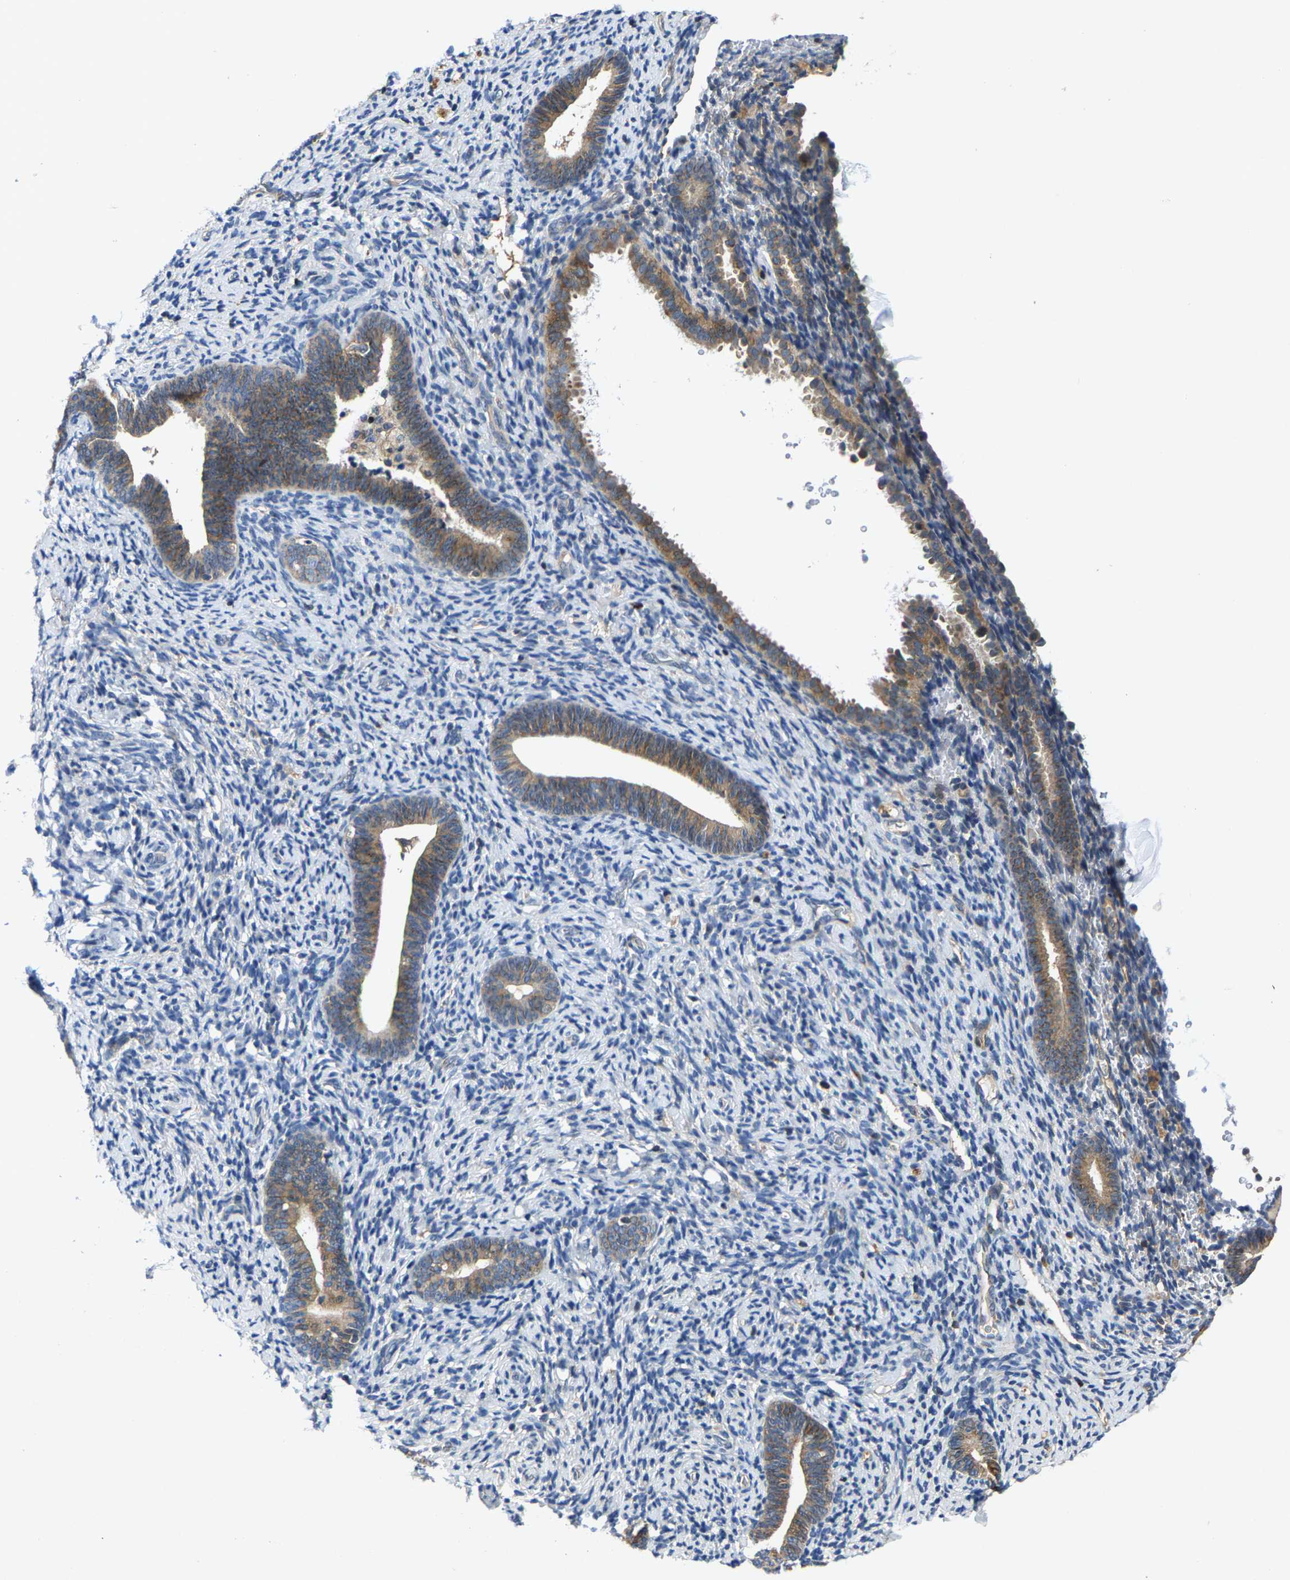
{"staining": {"intensity": "negative", "quantity": "none", "location": "none"}, "tissue": "endometrium", "cell_type": "Cells in endometrial stroma", "image_type": "normal", "snomed": [{"axis": "morphology", "description": "Normal tissue, NOS"}, {"axis": "topography", "description": "Endometrium"}], "caption": "Protein analysis of benign endometrium reveals no significant staining in cells in endometrial stroma.", "gene": "AGBL3", "patient": {"sex": "female", "age": 51}}